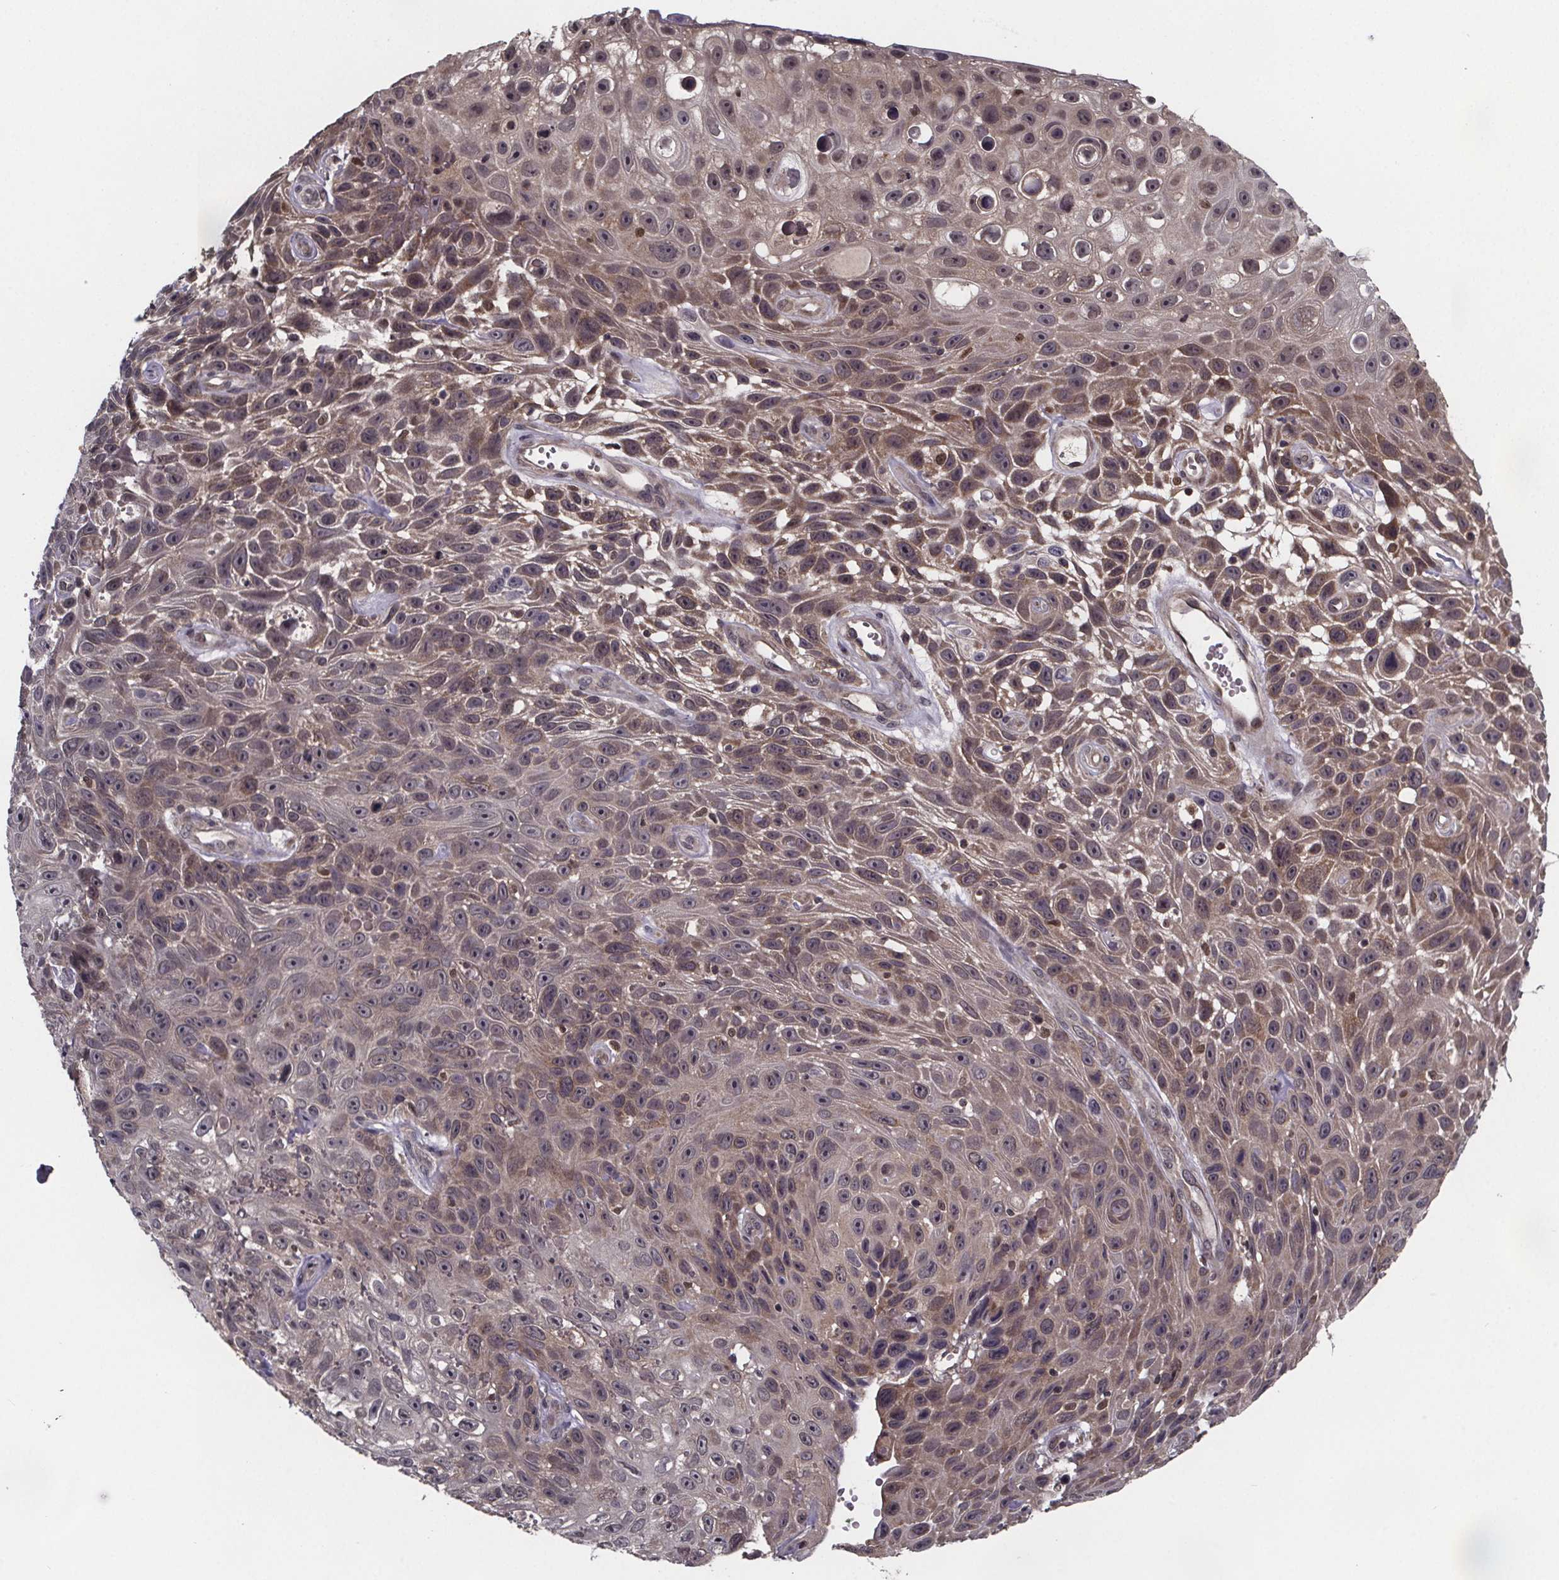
{"staining": {"intensity": "weak", "quantity": "25%-75%", "location": "cytoplasmic/membranous,nuclear"}, "tissue": "skin cancer", "cell_type": "Tumor cells", "image_type": "cancer", "snomed": [{"axis": "morphology", "description": "Squamous cell carcinoma, NOS"}, {"axis": "topography", "description": "Skin"}], "caption": "Immunohistochemistry (IHC) (DAB (3,3'-diaminobenzidine)) staining of human skin cancer (squamous cell carcinoma) exhibits weak cytoplasmic/membranous and nuclear protein staining in approximately 25%-75% of tumor cells.", "gene": "FN3KRP", "patient": {"sex": "male", "age": 82}}